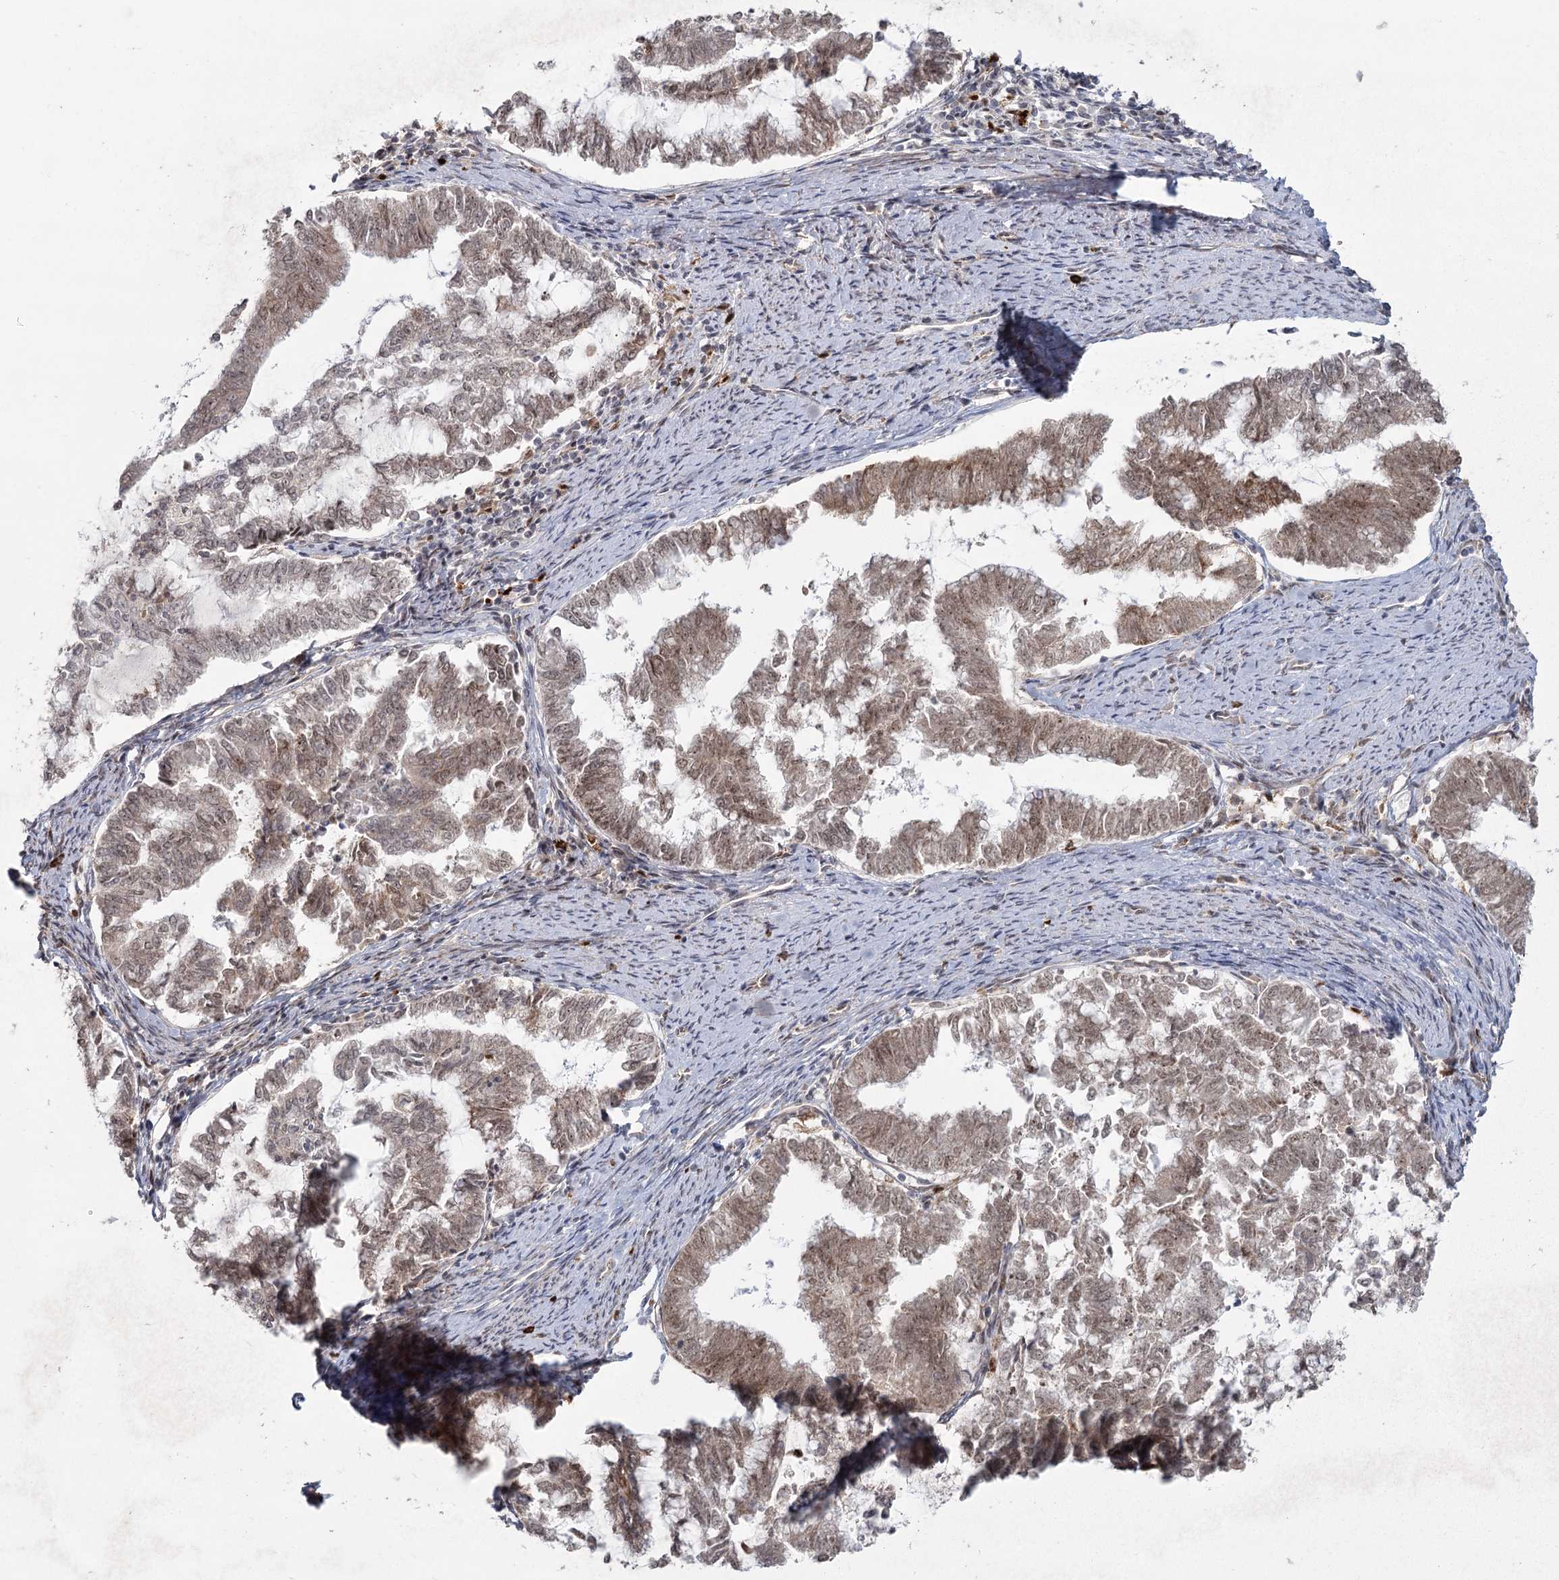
{"staining": {"intensity": "moderate", "quantity": ">75%", "location": "cytoplasmic/membranous,nuclear"}, "tissue": "endometrial cancer", "cell_type": "Tumor cells", "image_type": "cancer", "snomed": [{"axis": "morphology", "description": "Adenocarcinoma, NOS"}, {"axis": "topography", "description": "Endometrium"}], "caption": "Brown immunohistochemical staining in human endometrial adenocarcinoma demonstrates moderate cytoplasmic/membranous and nuclear expression in approximately >75% of tumor cells.", "gene": "AP2M1", "patient": {"sex": "female", "age": 79}}